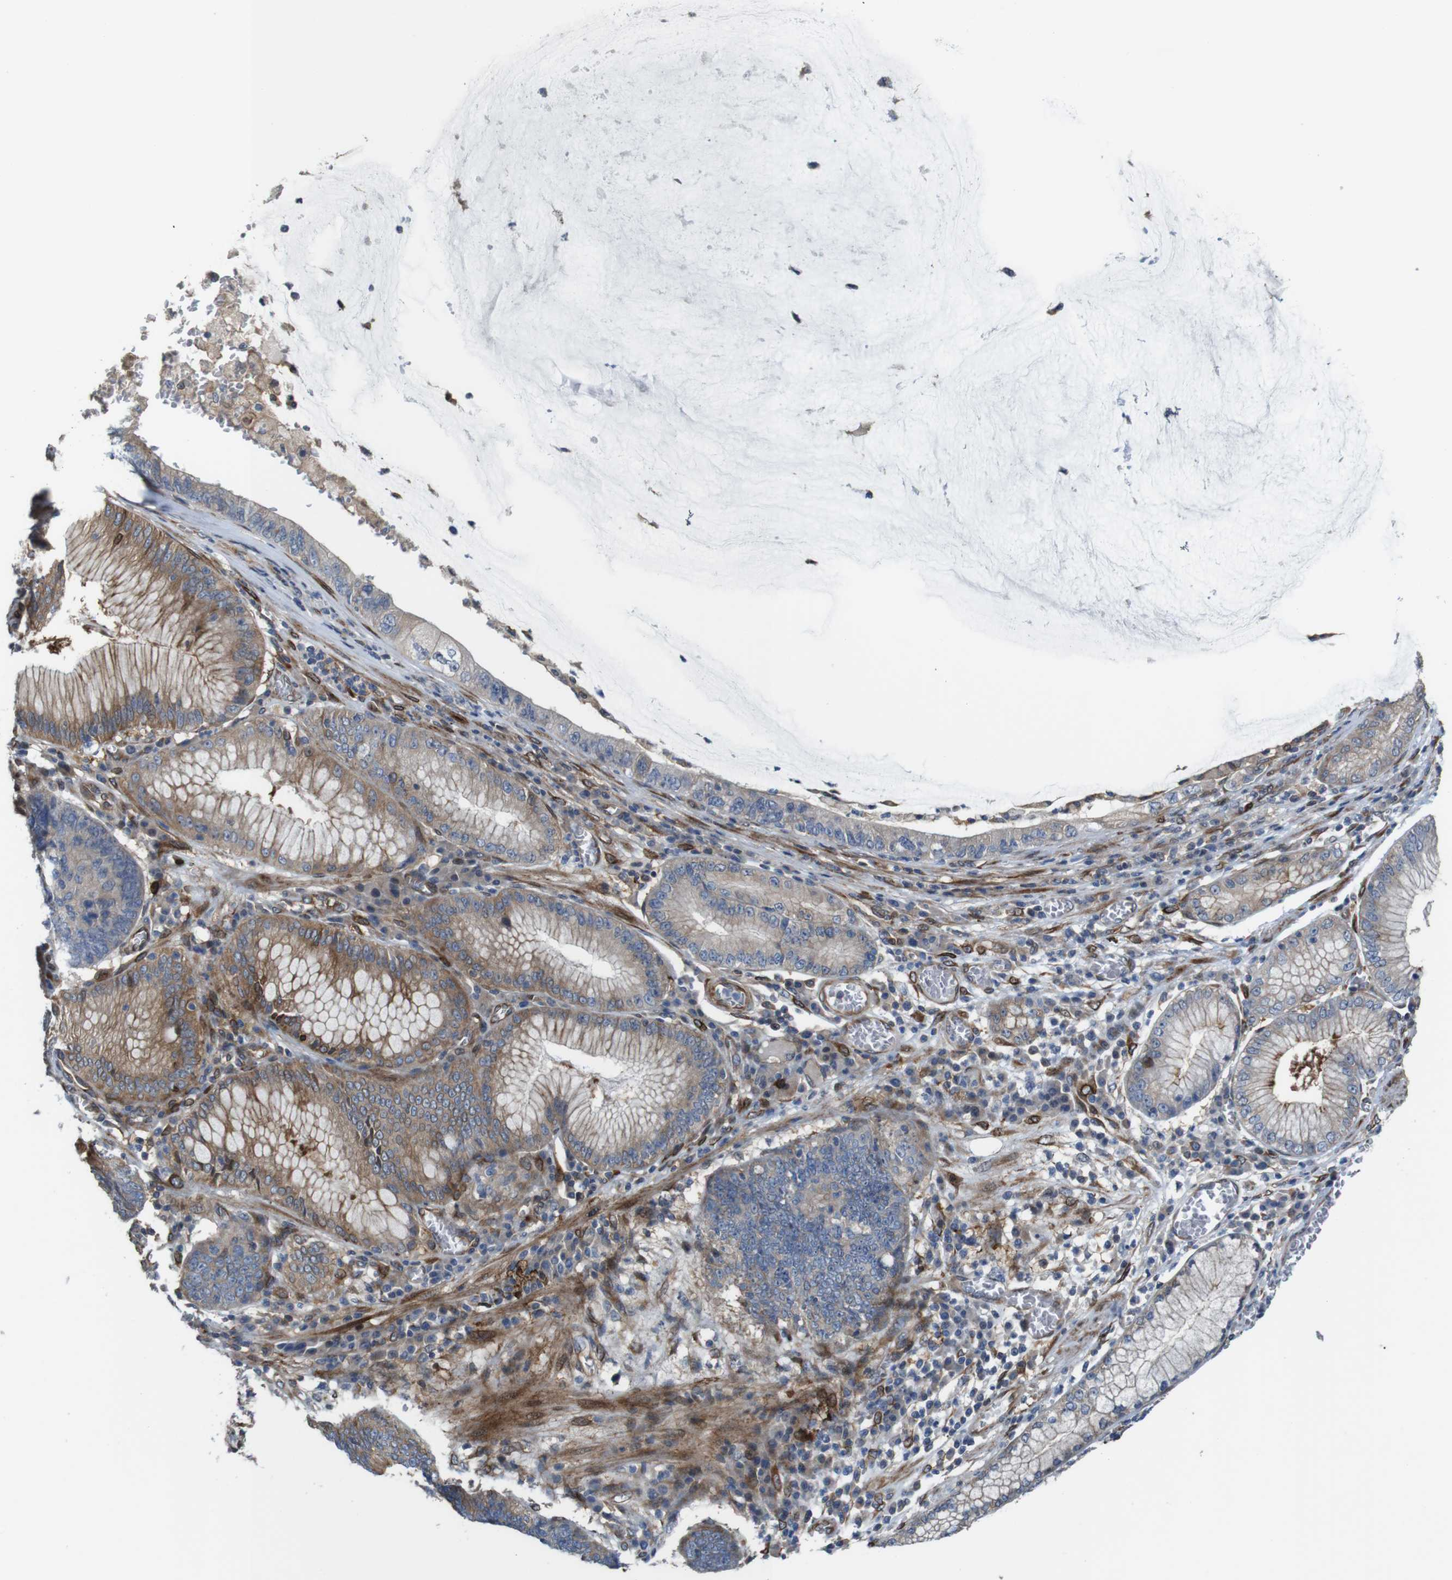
{"staining": {"intensity": "strong", "quantity": "<25%", "location": "cytoplasmic/membranous"}, "tissue": "stomach cancer", "cell_type": "Tumor cells", "image_type": "cancer", "snomed": [{"axis": "morphology", "description": "Adenocarcinoma, NOS"}, {"axis": "topography", "description": "Stomach"}], "caption": "Adenocarcinoma (stomach) stained with immunohistochemistry demonstrates strong cytoplasmic/membranous staining in approximately <25% of tumor cells.", "gene": "PCOLCE2", "patient": {"sex": "male", "age": 59}}